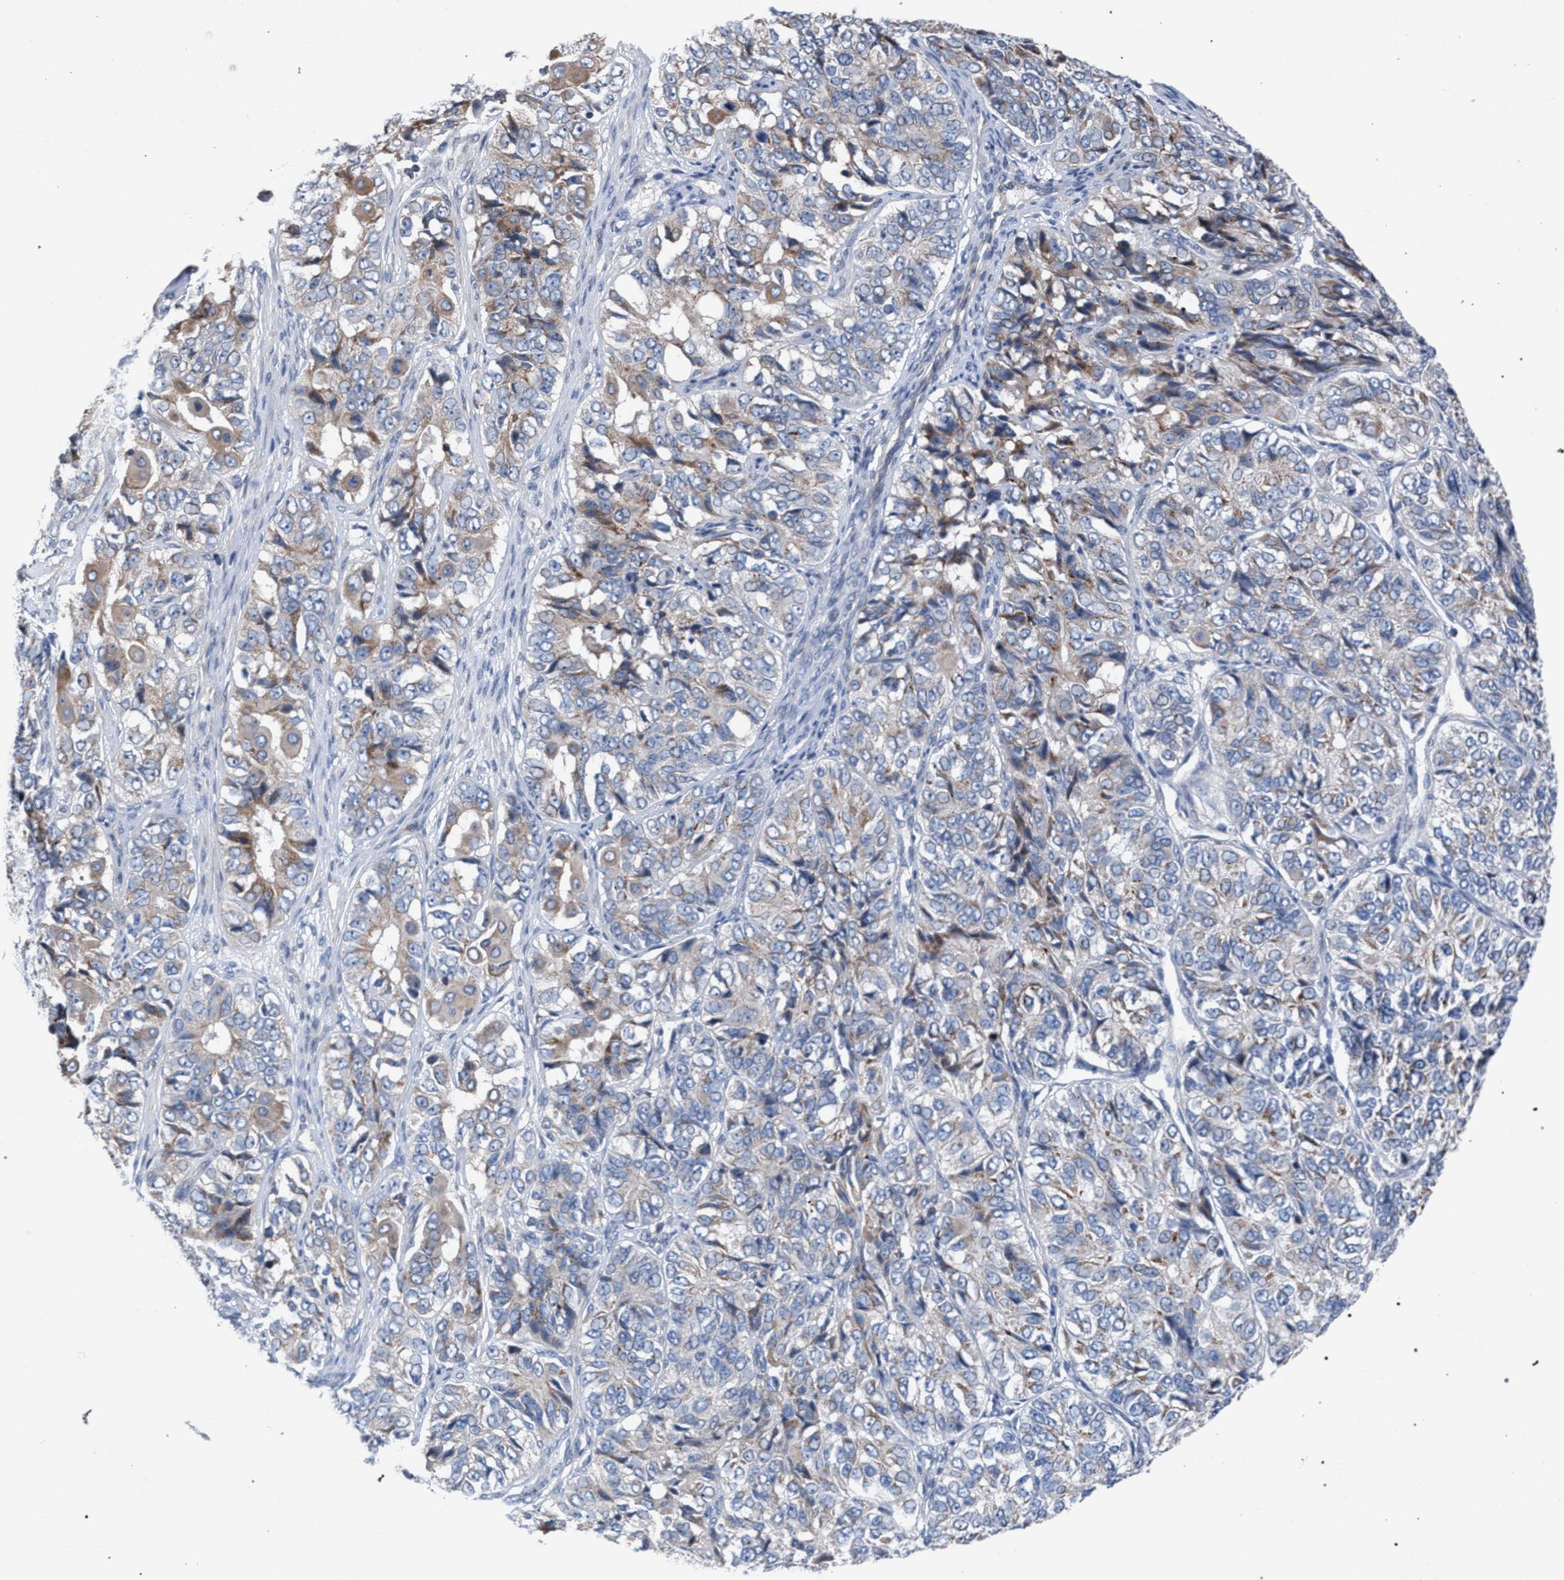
{"staining": {"intensity": "weak", "quantity": "25%-75%", "location": "cytoplasmic/membranous"}, "tissue": "ovarian cancer", "cell_type": "Tumor cells", "image_type": "cancer", "snomed": [{"axis": "morphology", "description": "Carcinoma, endometroid"}, {"axis": "topography", "description": "Ovary"}], "caption": "Protein expression by IHC exhibits weak cytoplasmic/membranous staining in about 25%-75% of tumor cells in endometroid carcinoma (ovarian). Ihc stains the protein of interest in brown and the nuclei are stained blue.", "gene": "RNF135", "patient": {"sex": "female", "age": 51}}